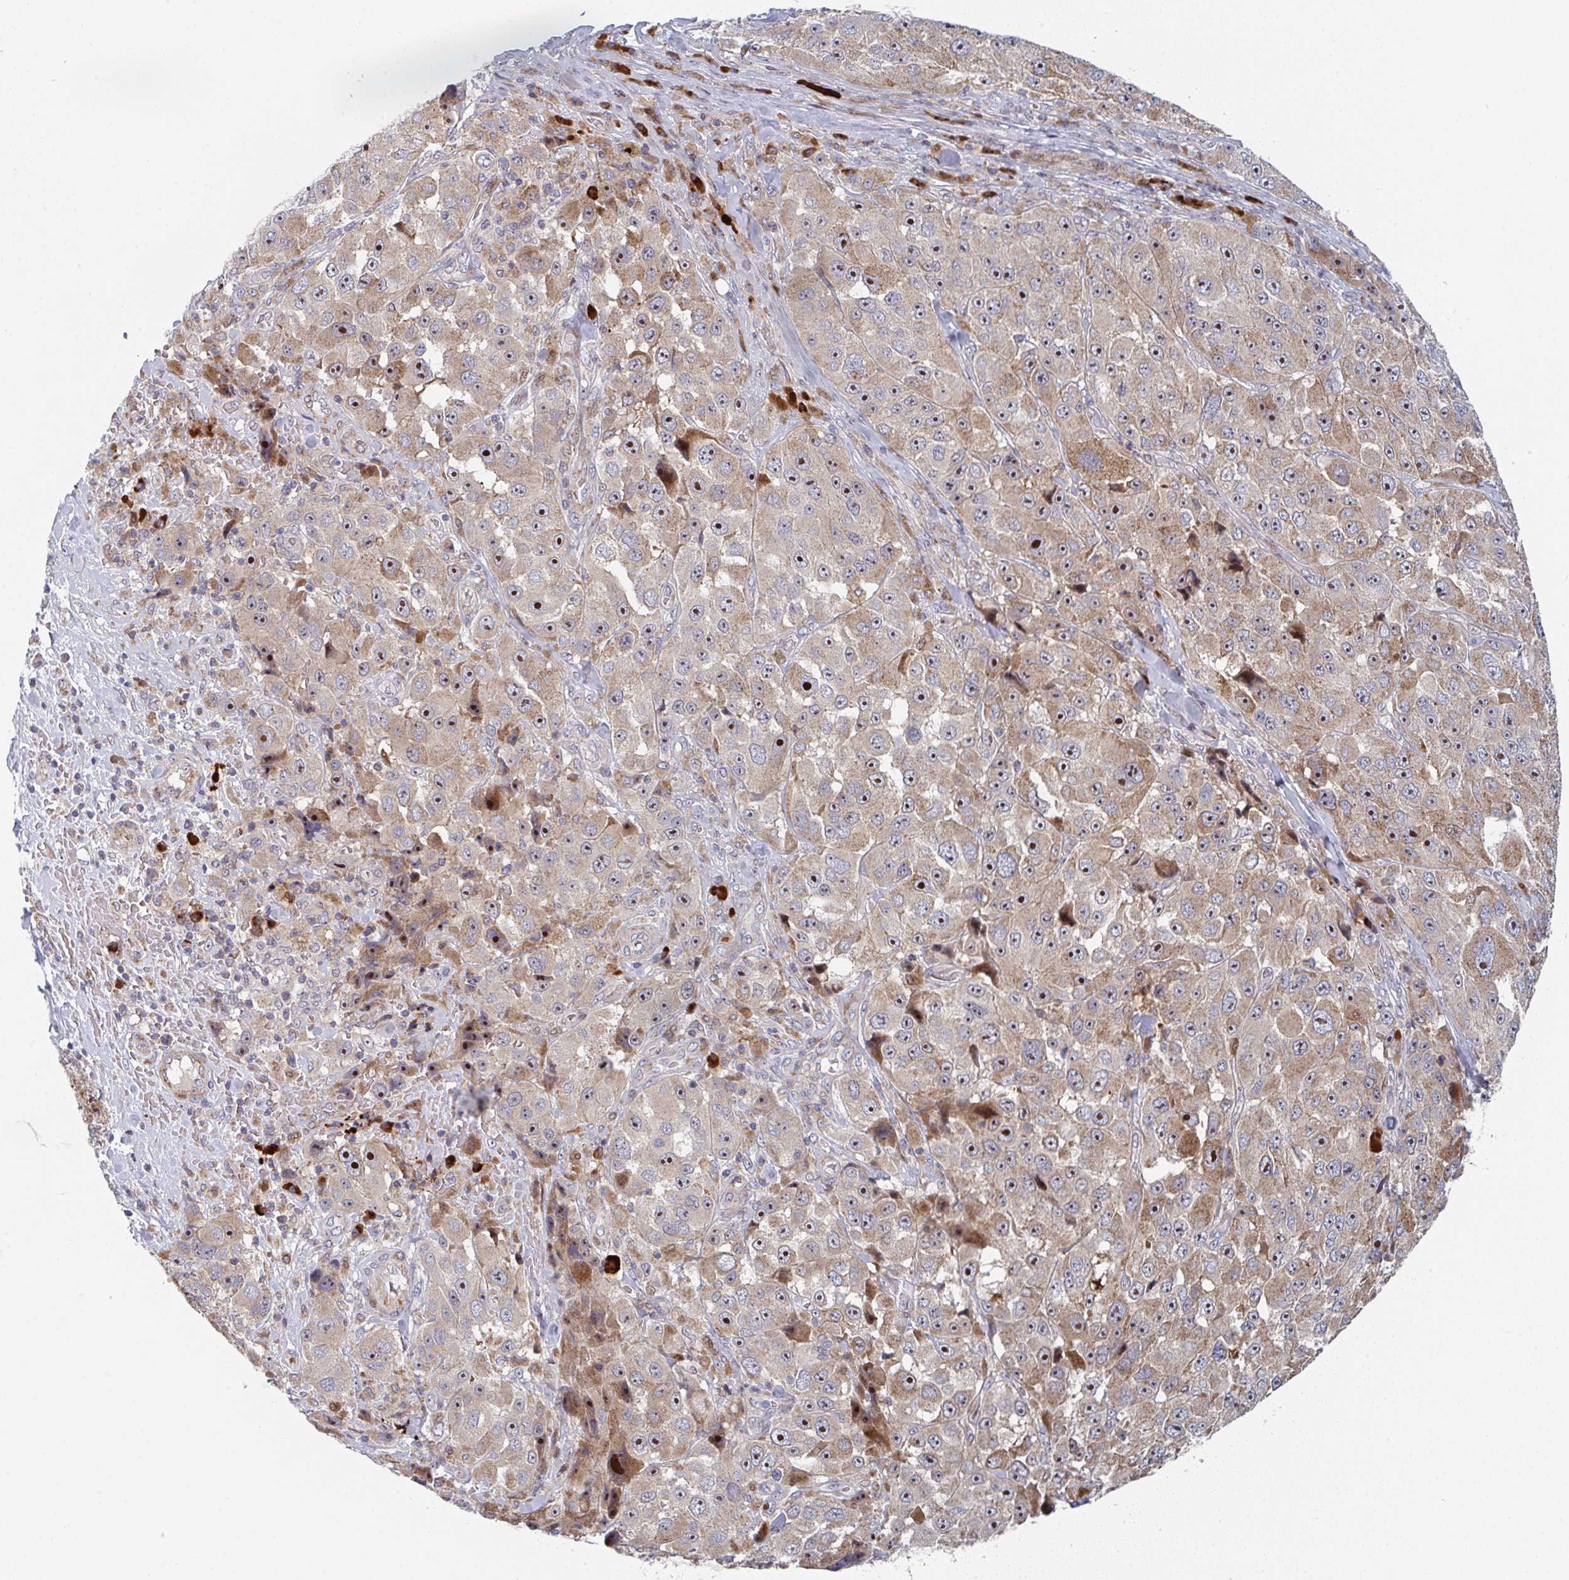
{"staining": {"intensity": "strong", "quantity": ">75%", "location": "cytoplasmic/membranous,nuclear"}, "tissue": "melanoma", "cell_type": "Tumor cells", "image_type": "cancer", "snomed": [{"axis": "morphology", "description": "Malignant melanoma, Metastatic site"}, {"axis": "topography", "description": "Lymph node"}], "caption": "Human melanoma stained for a protein (brown) exhibits strong cytoplasmic/membranous and nuclear positive positivity in approximately >75% of tumor cells.", "gene": "ZNF644", "patient": {"sex": "male", "age": 62}}